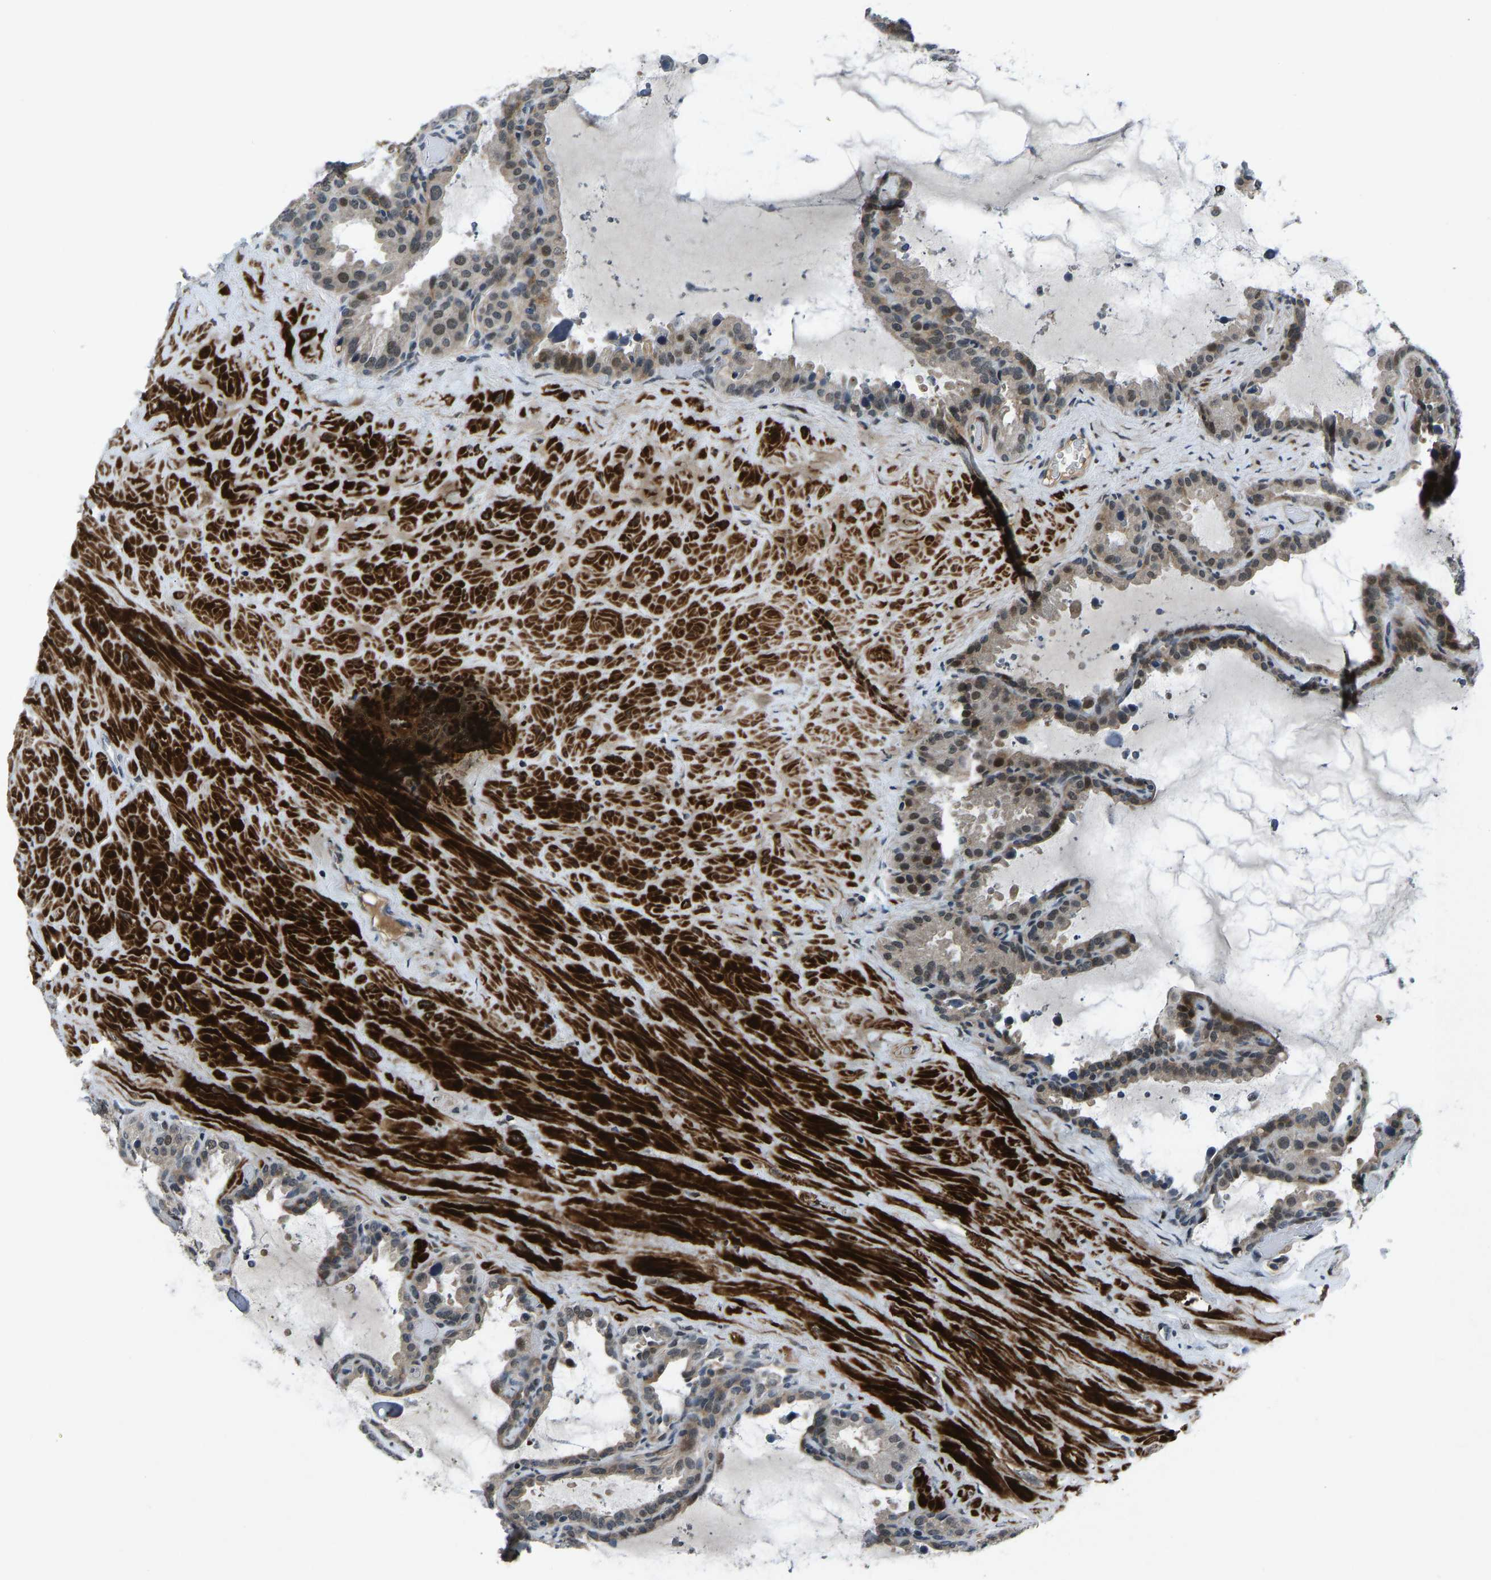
{"staining": {"intensity": "moderate", "quantity": ">75%", "location": "cytoplasmic/membranous,nuclear"}, "tissue": "seminal vesicle", "cell_type": "Glandular cells", "image_type": "normal", "snomed": [{"axis": "morphology", "description": "Normal tissue, NOS"}, {"axis": "topography", "description": "Seminal veicle"}], "caption": "Immunohistochemical staining of normal seminal vesicle exhibits >75% levels of moderate cytoplasmic/membranous,nuclear protein positivity in about >75% of glandular cells.", "gene": "RLIM", "patient": {"sex": "male", "age": 46}}